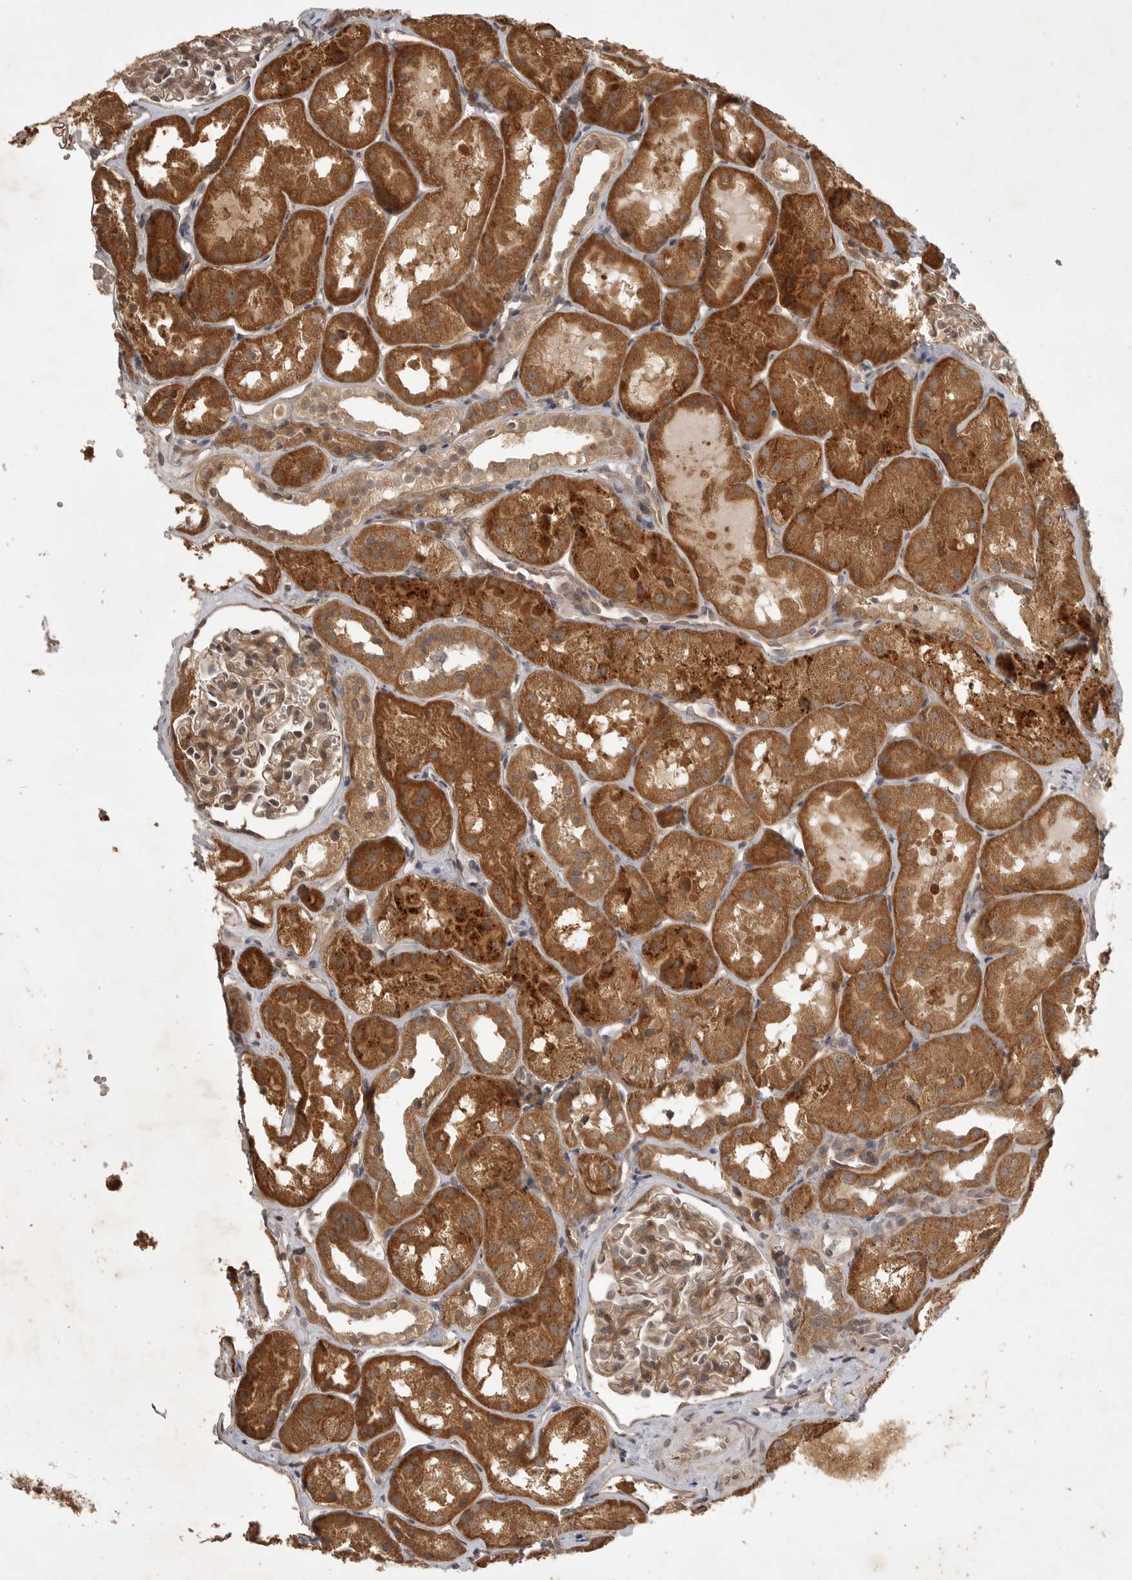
{"staining": {"intensity": "moderate", "quantity": ">75%", "location": "cytoplasmic/membranous"}, "tissue": "kidney", "cell_type": "Cells in glomeruli", "image_type": "normal", "snomed": [{"axis": "morphology", "description": "Normal tissue, NOS"}, {"axis": "topography", "description": "Kidney"}], "caption": "Immunohistochemistry (IHC) staining of normal kidney, which reveals medium levels of moderate cytoplasmic/membranous staining in about >75% of cells in glomeruli indicating moderate cytoplasmic/membranous protein staining. The staining was performed using DAB (brown) for protein detection and nuclei were counterstained in hematoxylin (blue).", "gene": "ZNF232", "patient": {"sex": "male", "age": 16}}